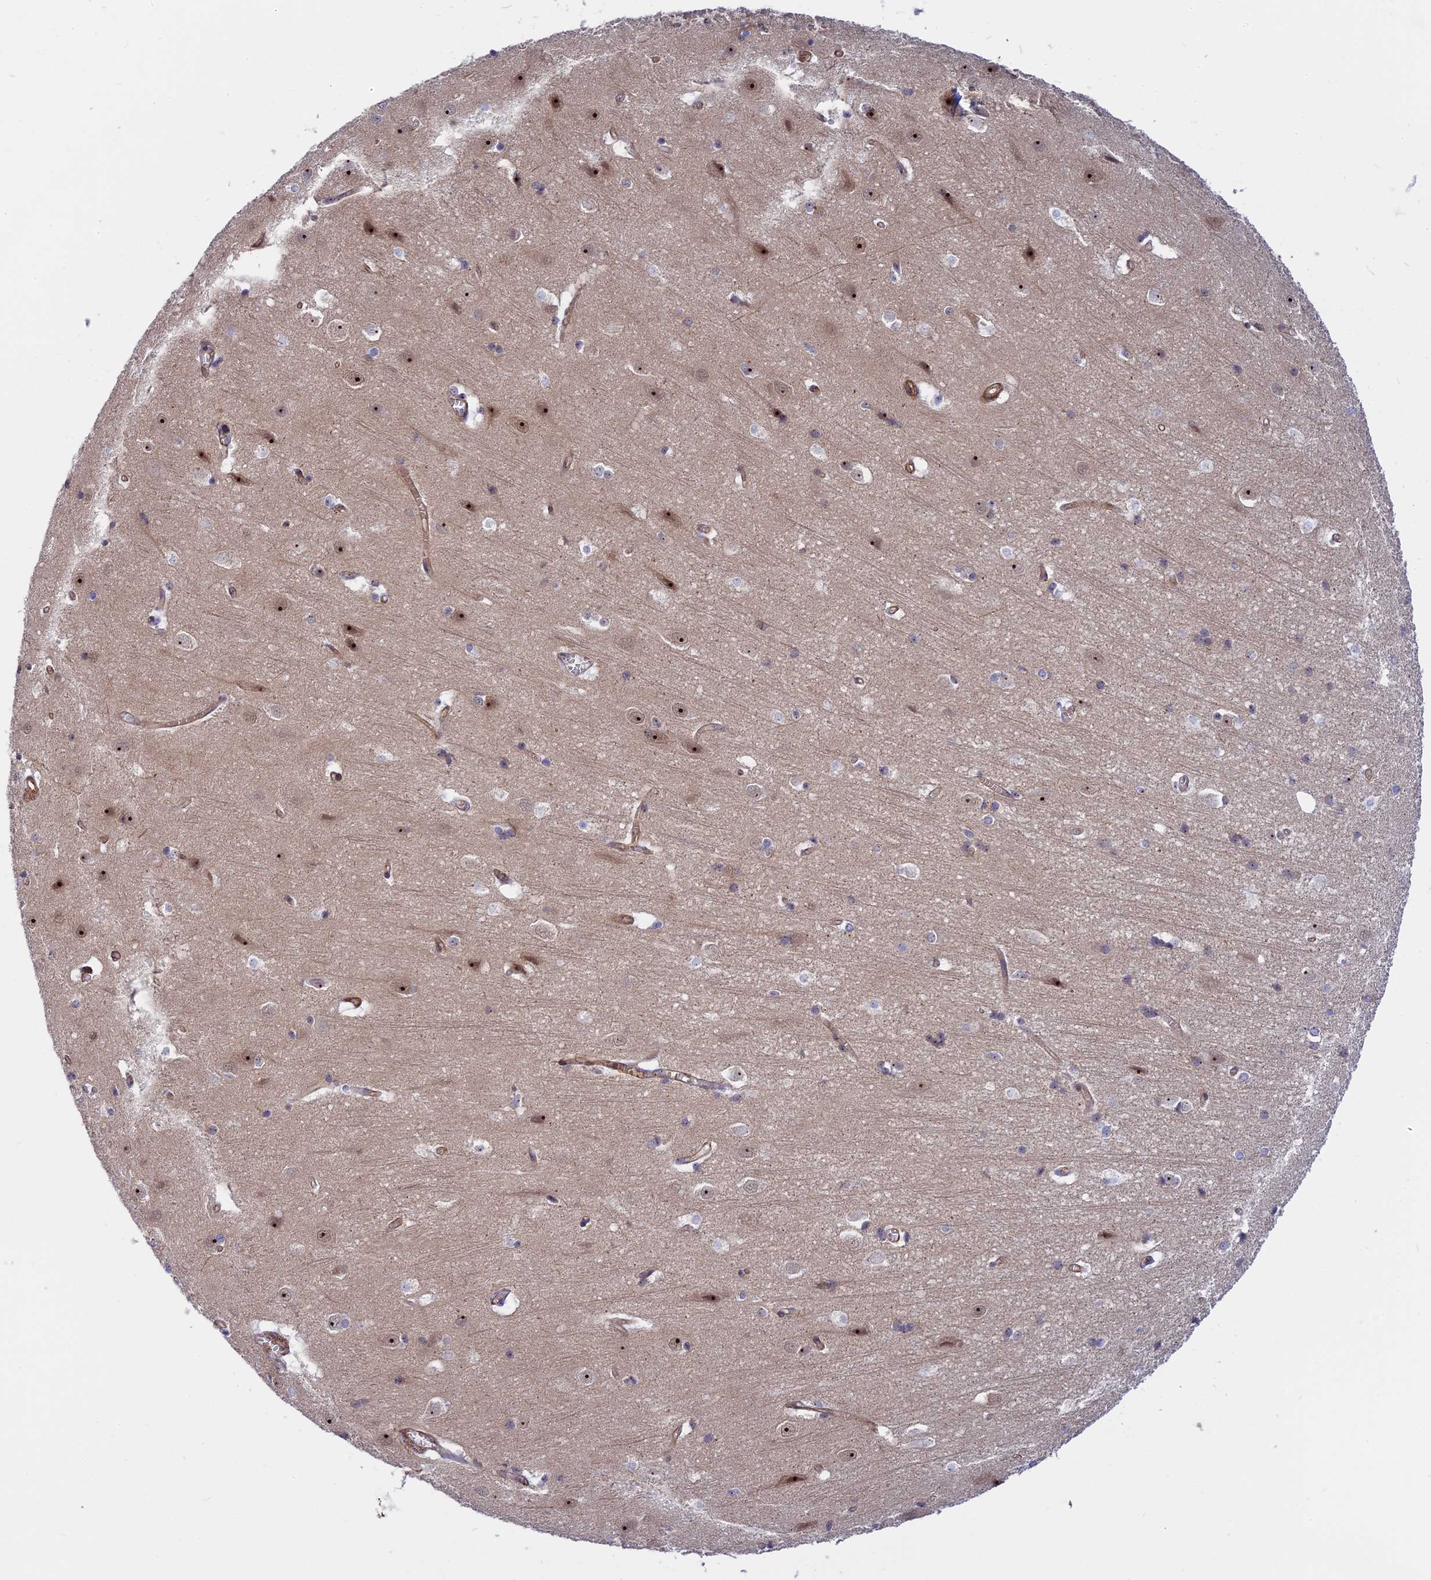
{"staining": {"intensity": "moderate", "quantity": ">75%", "location": "cytoplasmic/membranous"}, "tissue": "cerebral cortex", "cell_type": "Endothelial cells", "image_type": "normal", "snomed": [{"axis": "morphology", "description": "Normal tissue, NOS"}, {"axis": "topography", "description": "Cerebral cortex"}], "caption": "This is a photomicrograph of immunohistochemistry (IHC) staining of unremarkable cerebral cortex, which shows moderate positivity in the cytoplasmic/membranous of endothelial cells.", "gene": "DBNDD1", "patient": {"sex": "male", "age": 54}}